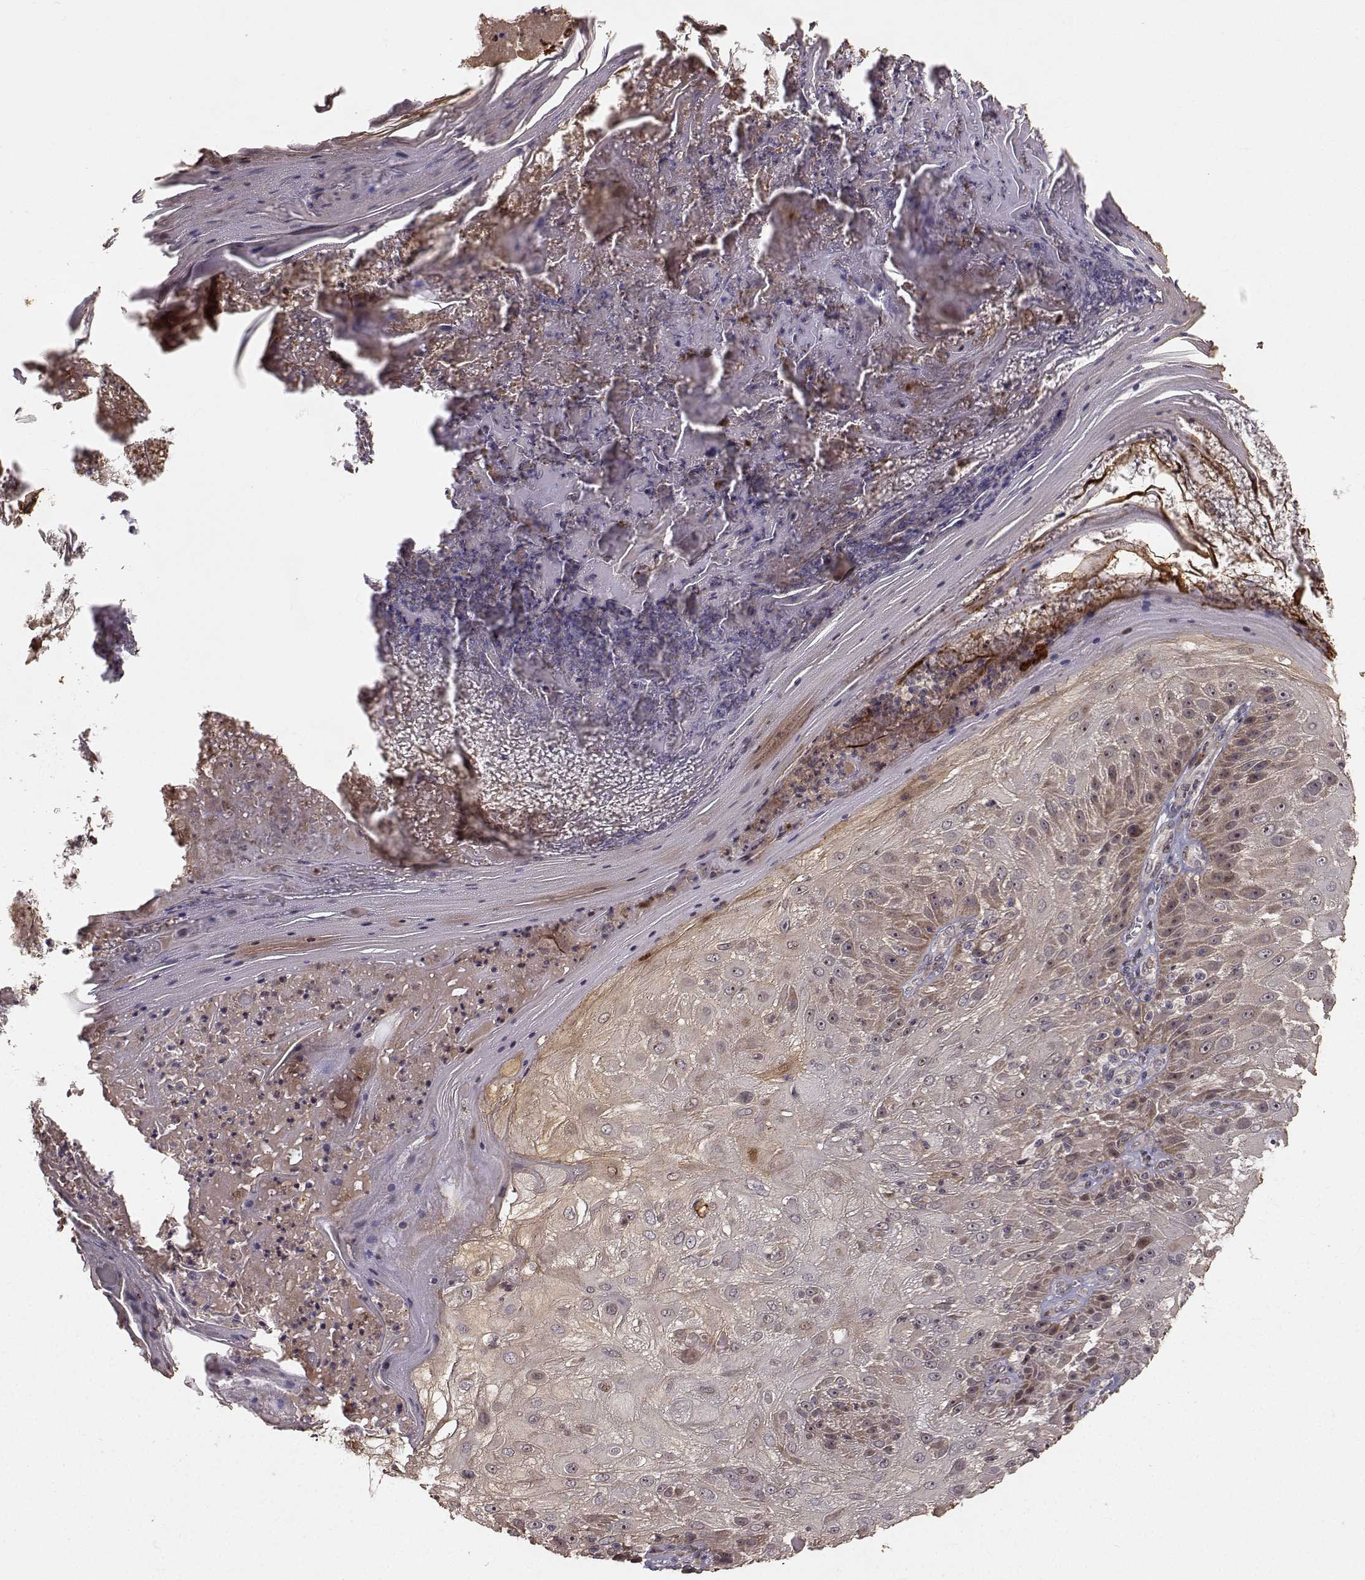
{"staining": {"intensity": "moderate", "quantity": "<25%", "location": "cytoplasmic/membranous"}, "tissue": "skin cancer", "cell_type": "Tumor cells", "image_type": "cancer", "snomed": [{"axis": "morphology", "description": "Normal tissue, NOS"}, {"axis": "morphology", "description": "Squamous cell carcinoma, NOS"}, {"axis": "topography", "description": "Skin"}], "caption": "The photomicrograph reveals staining of squamous cell carcinoma (skin), revealing moderate cytoplasmic/membranous protein expression (brown color) within tumor cells.", "gene": "APC", "patient": {"sex": "female", "age": 83}}